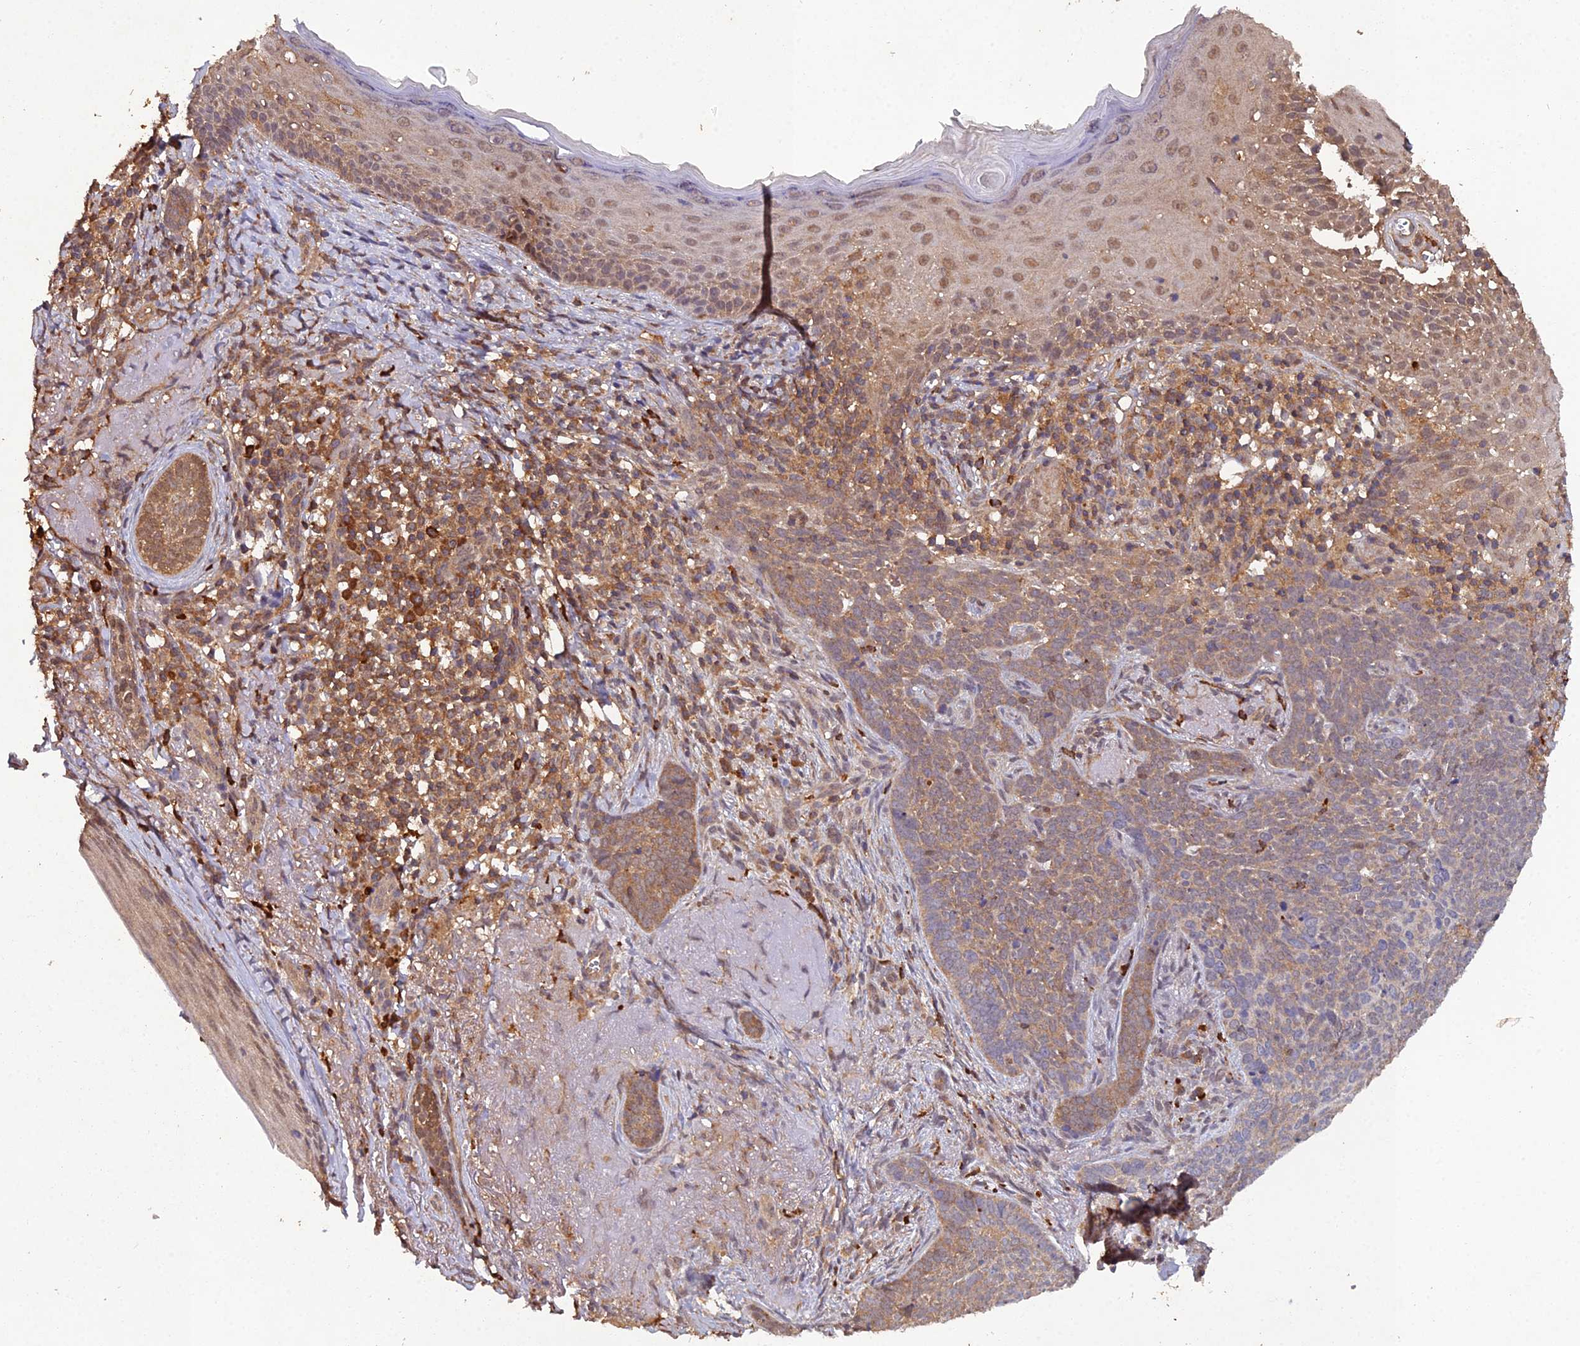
{"staining": {"intensity": "moderate", "quantity": "25%-75%", "location": "cytoplasmic/membranous"}, "tissue": "skin cancer", "cell_type": "Tumor cells", "image_type": "cancer", "snomed": [{"axis": "morphology", "description": "Basal cell carcinoma"}, {"axis": "topography", "description": "Skin"}], "caption": "Skin cancer (basal cell carcinoma) was stained to show a protein in brown. There is medium levels of moderate cytoplasmic/membranous expression in about 25%-75% of tumor cells.", "gene": "TMEM258", "patient": {"sex": "female", "age": 76}}